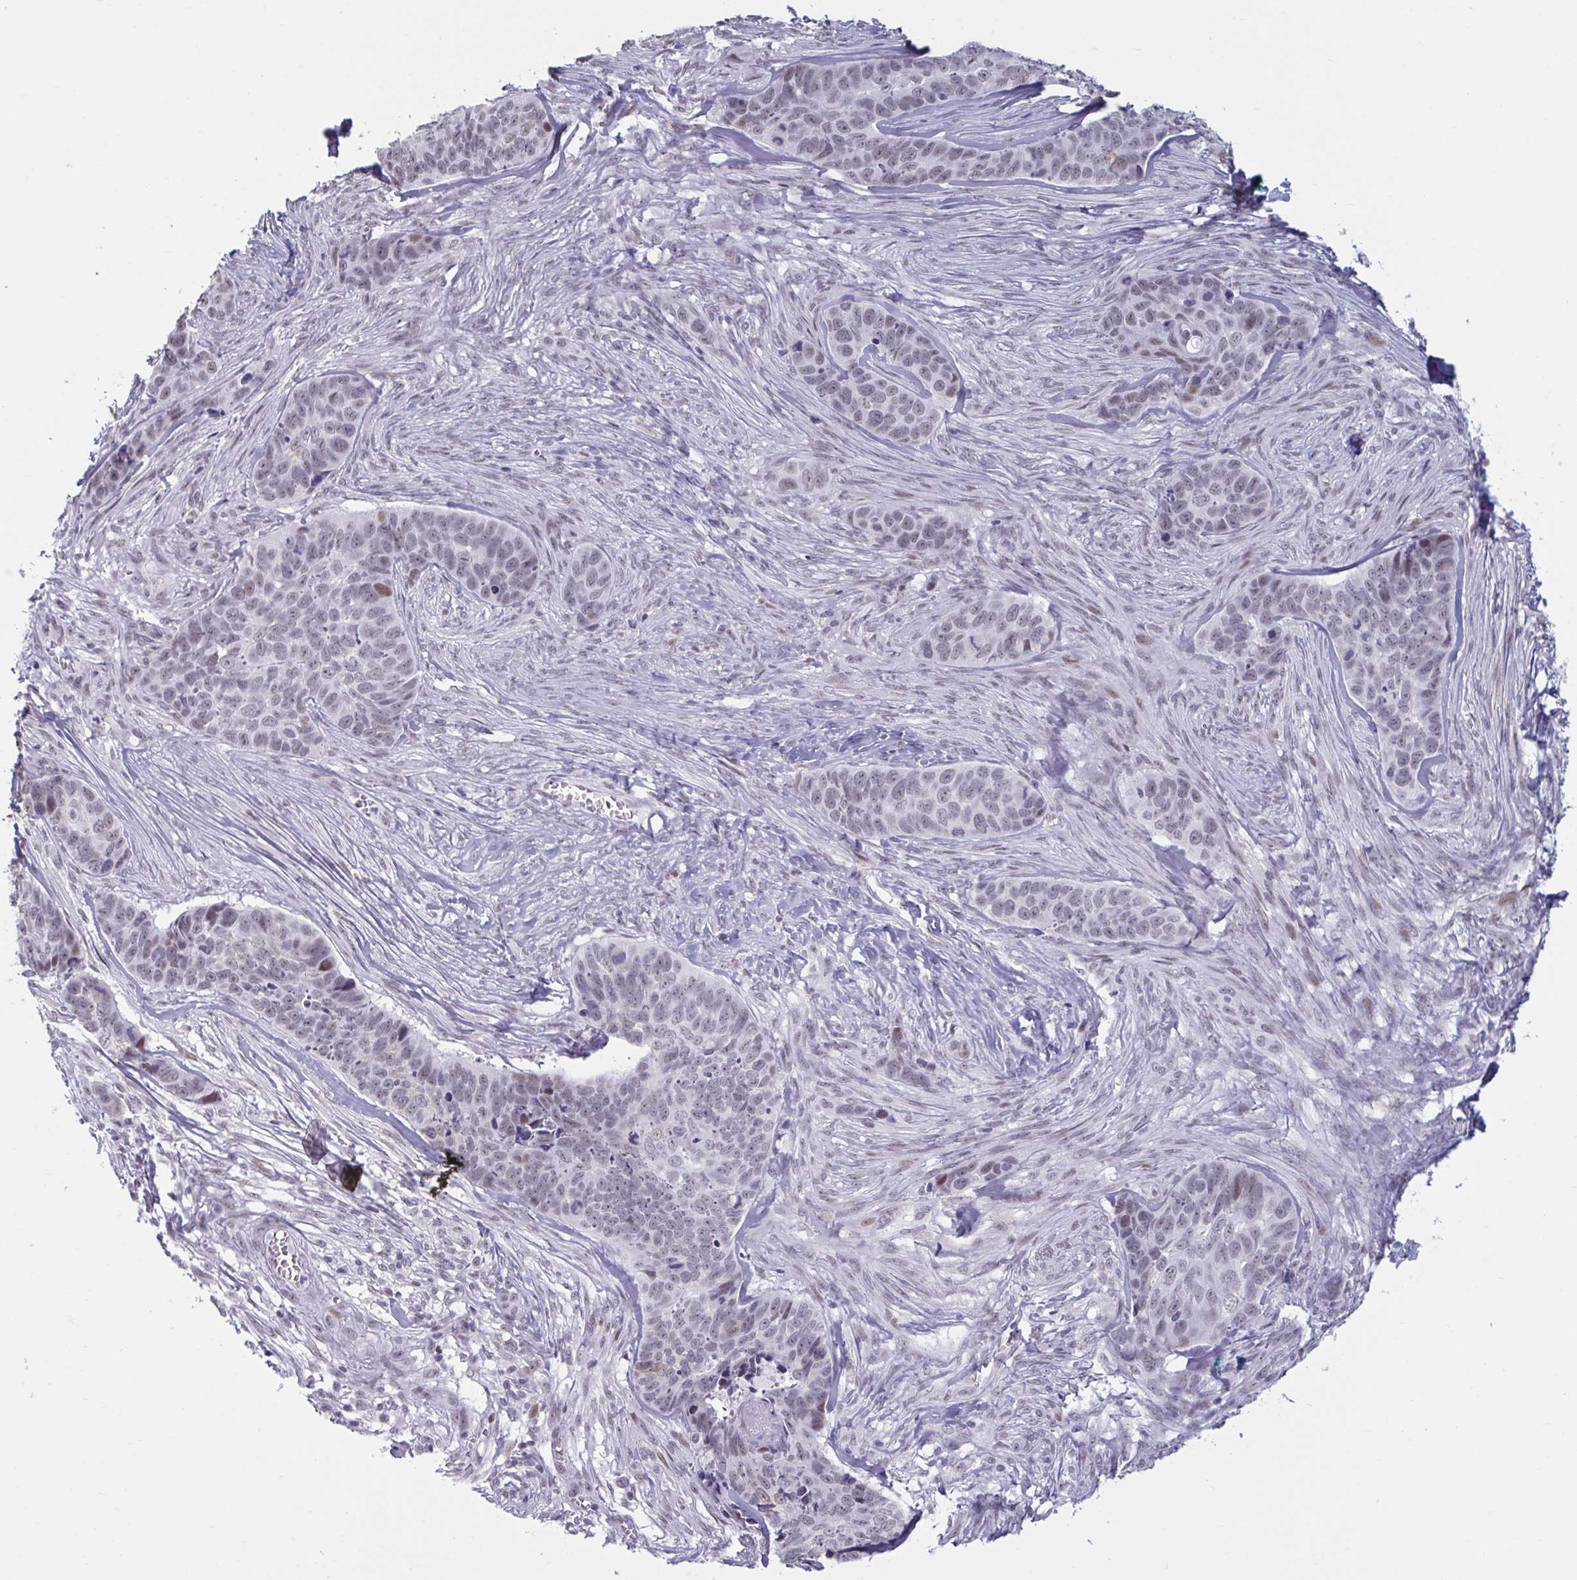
{"staining": {"intensity": "weak", "quantity": "25%-75%", "location": "nuclear"}, "tissue": "skin cancer", "cell_type": "Tumor cells", "image_type": "cancer", "snomed": [{"axis": "morphology", "description": "Basal cell carcinoma"}, {"axis": "topography", "description": "Skin"}], "caption": "Protein expression analysis of human skin cancer reveals weak nuclear staining in about 25%-75% of tumor cells.", "gene": "HSD17B6", "patient": {"sex": "female", "age": 82}}